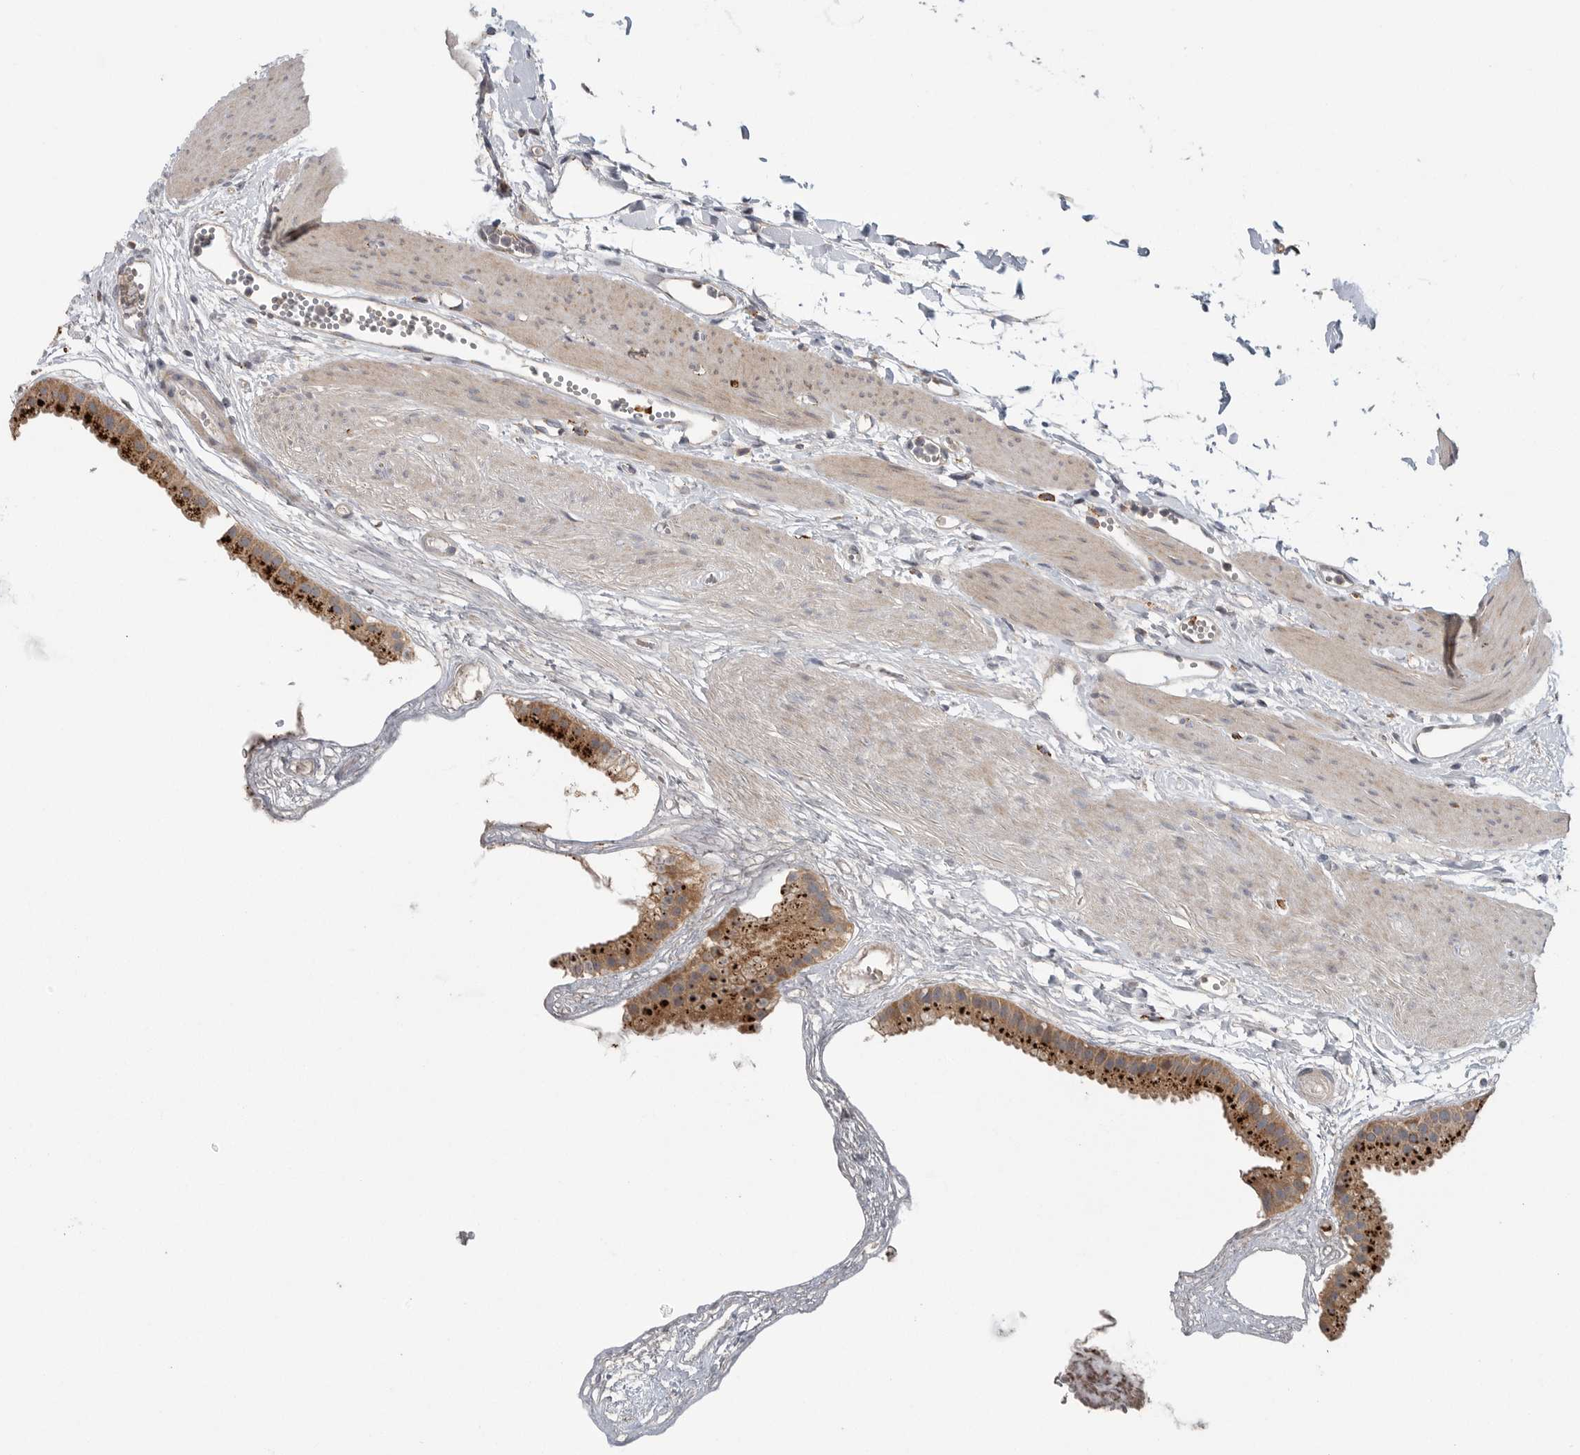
{"staining": {"intensity": "strong", "quantity": ">75%", "location": "cytoplasmic/membranous"}, "tissue": "gallbladder", "cell_type": "Glandular cells", "image_type": "normal", "snomed": [{"axis": "morphology", "description": "Normal tissue, NOS"}, {"axis": "topography", "description": "Gallbladder"}], "caption": "IHC image of normal human gallbladder stained for a protein (brown), which shows high levels of strong cytoplasmic/membranous positivity in approximately >75% of glandular cells.", "gene": "GALNS", "patient": {"sex": "female", "age": 64}}